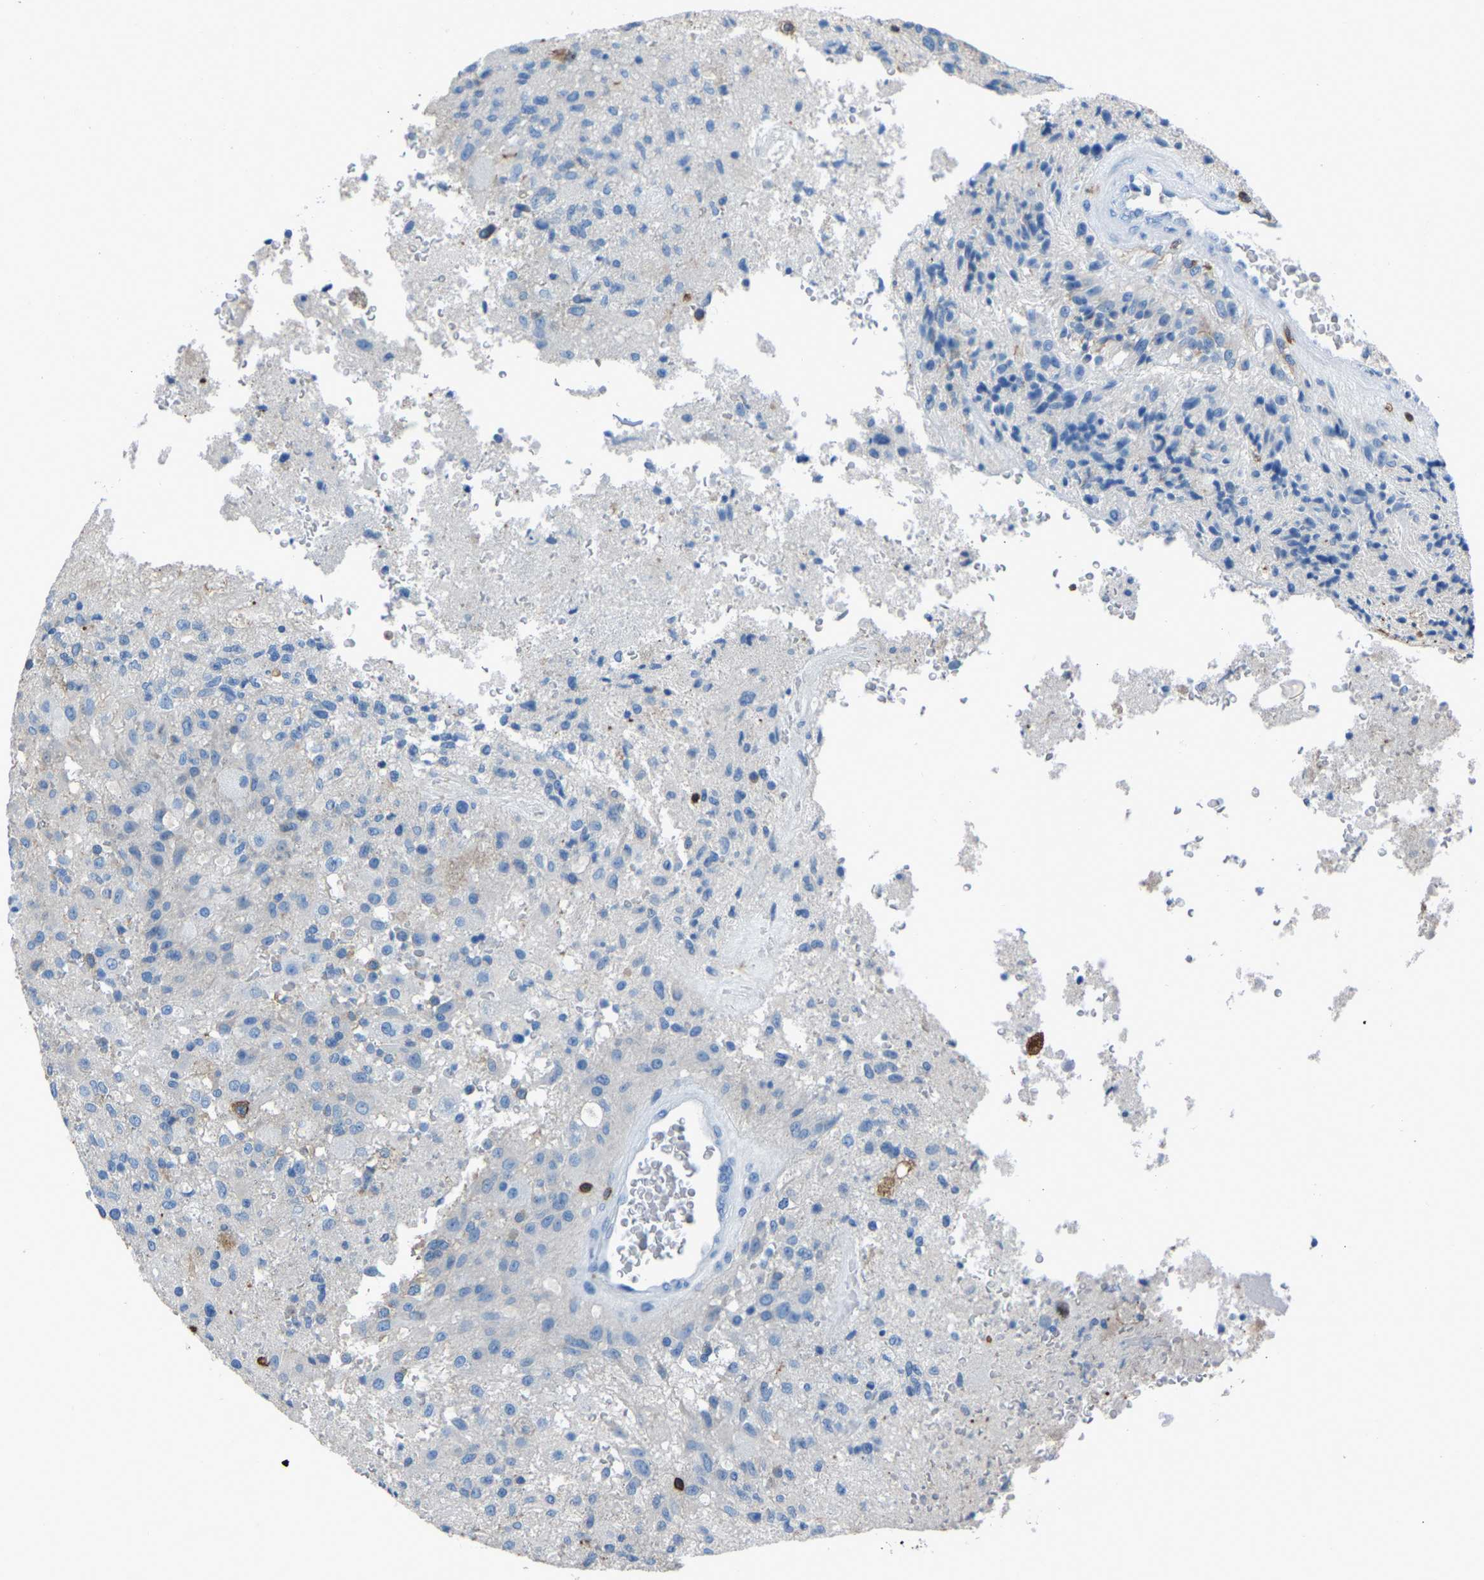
{"staining": {"intensity": "negative", "quantity": "none", "location": "none"}, "tissue": "glioma", "cell_type": "Tumor cells", "image_type": "cancer", "snomed": [{"axis": "morphology", "description": "Normal tissue, NOS"}, {"axis": "morphology", "description": "Glioma, malignant, High grade"}, {"axis": "topography", "description": "Cerebral cortex"}], "caption": "A histopathology image of high-grade glioma (malignant) stained for a protein demonstrates no brown staining in tumor cells.", "gene": "LSP1", "patient": {"sex": "male", "age": 77}}